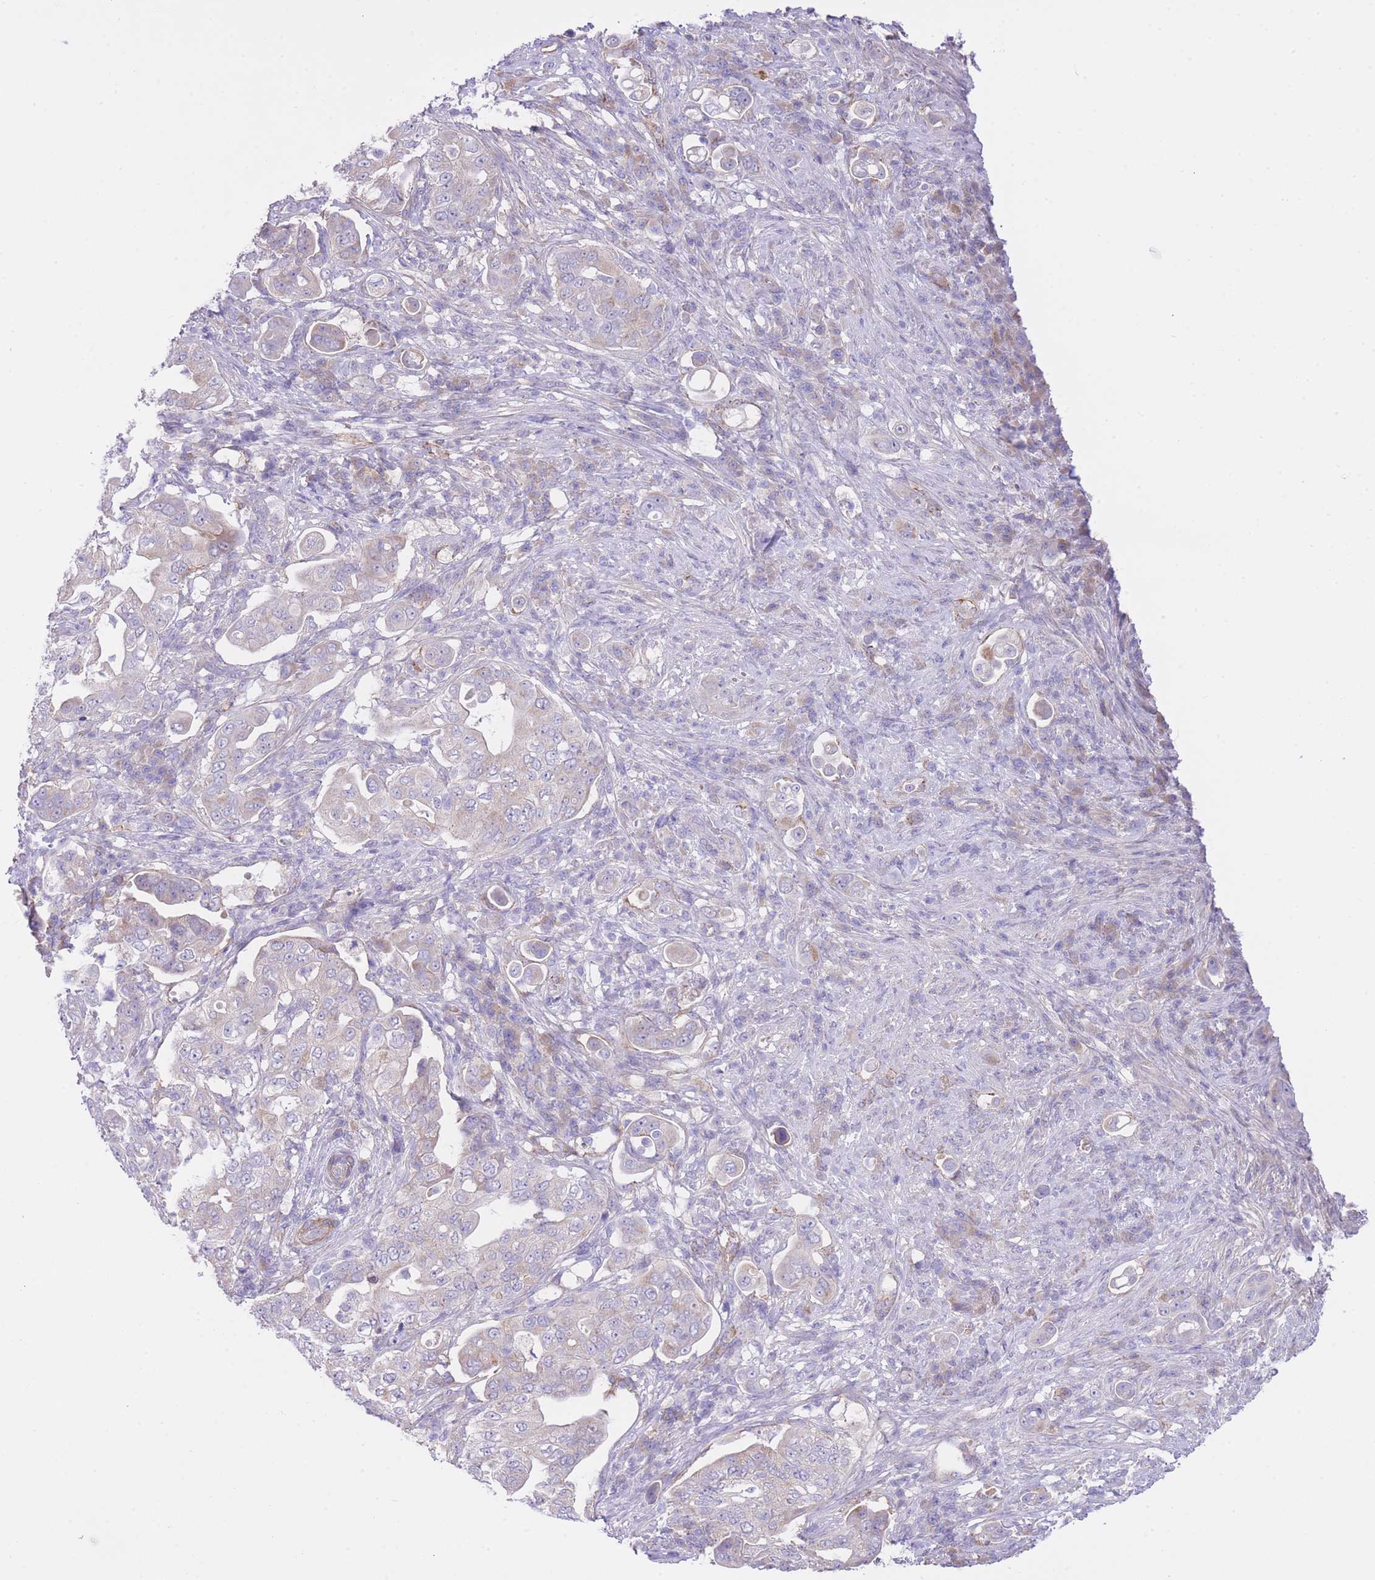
{"staining": {"intensity": "negative", "quantity": "none", "location": "none"}, "tissue": "pancreatic cancer", "cell_type": "Tumor cells", "image_type": "cancer", "snomed": [{"axis": "morphology", "description": "Normal tissue, NOS"}, {"axis": "morphology", "description": "Adenocarcinoma, NOS"}, {"axis": "topography", "description": "Lymph node"}, {"axis": "topography", "description": "Pancreas"}], "caption": "The immunohistochemistry histopathology image has no significant expression in tumor cells of pancreatic cancer tissue. (DAB immunohistochemistry (IHC) with hematoxylin counter stain).", "gene": "PGM1", "patient": {"sex": "female", "age": 67}}